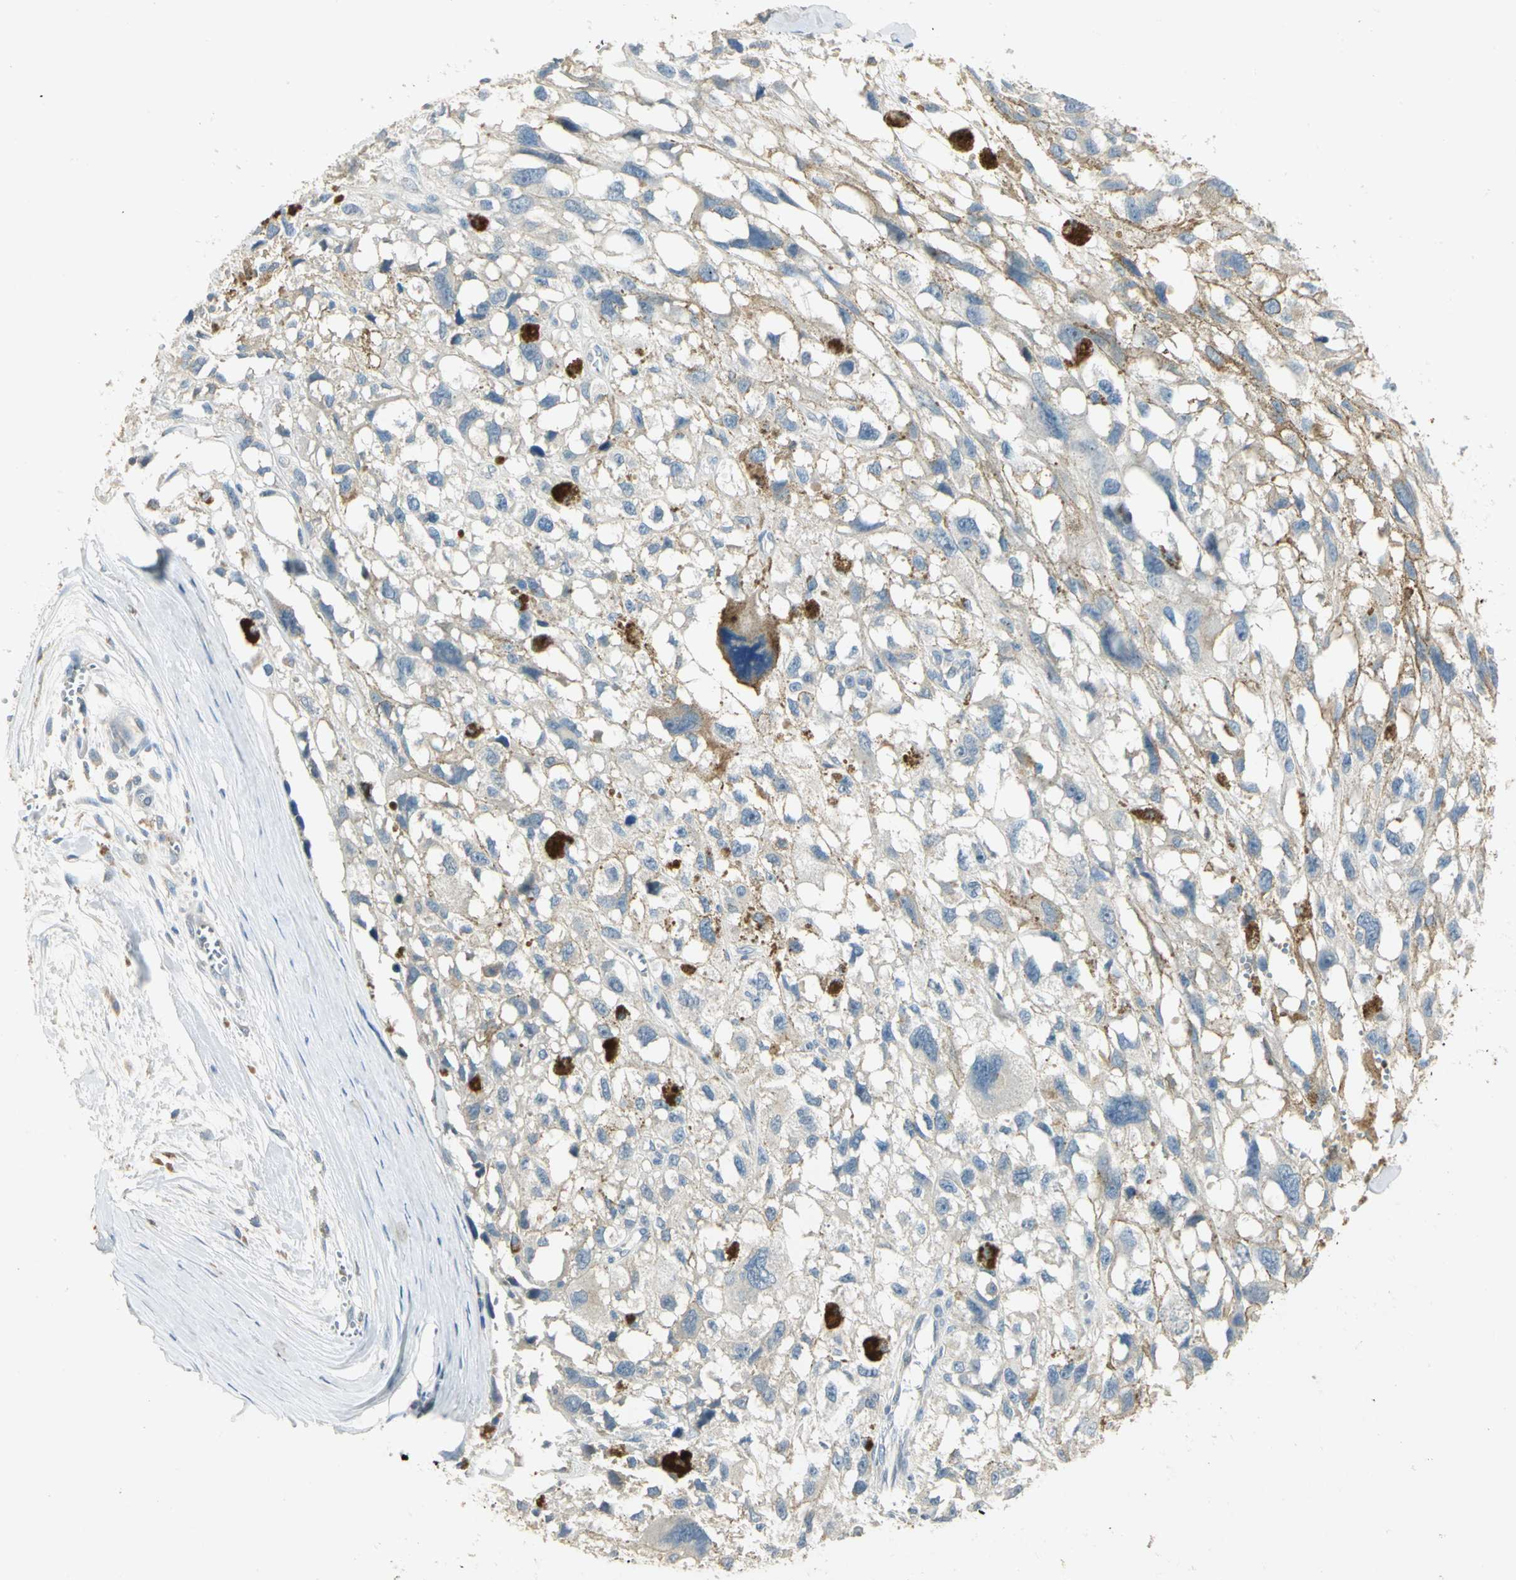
{"staining": {"intensity": "negative", "quantity": "none", "location": "none"}, "tissue": "melanoma", "cell_type": "Tumor cells", "image_type": "cancer", "snomed": [{"axis": "morphology", "description": "Malignant melanoma, Metastatic site"}, {"axis": "topography", "description": "Lymph node"}], "caption": "An immunohistochemistry micrograph of malignant melanoma (metastatic site) is shown. There is no staining in tumor cells of malignant melanoma (metastatic site).", "gene": "PROC", "patient": {"sex": "male", "age": 59}}